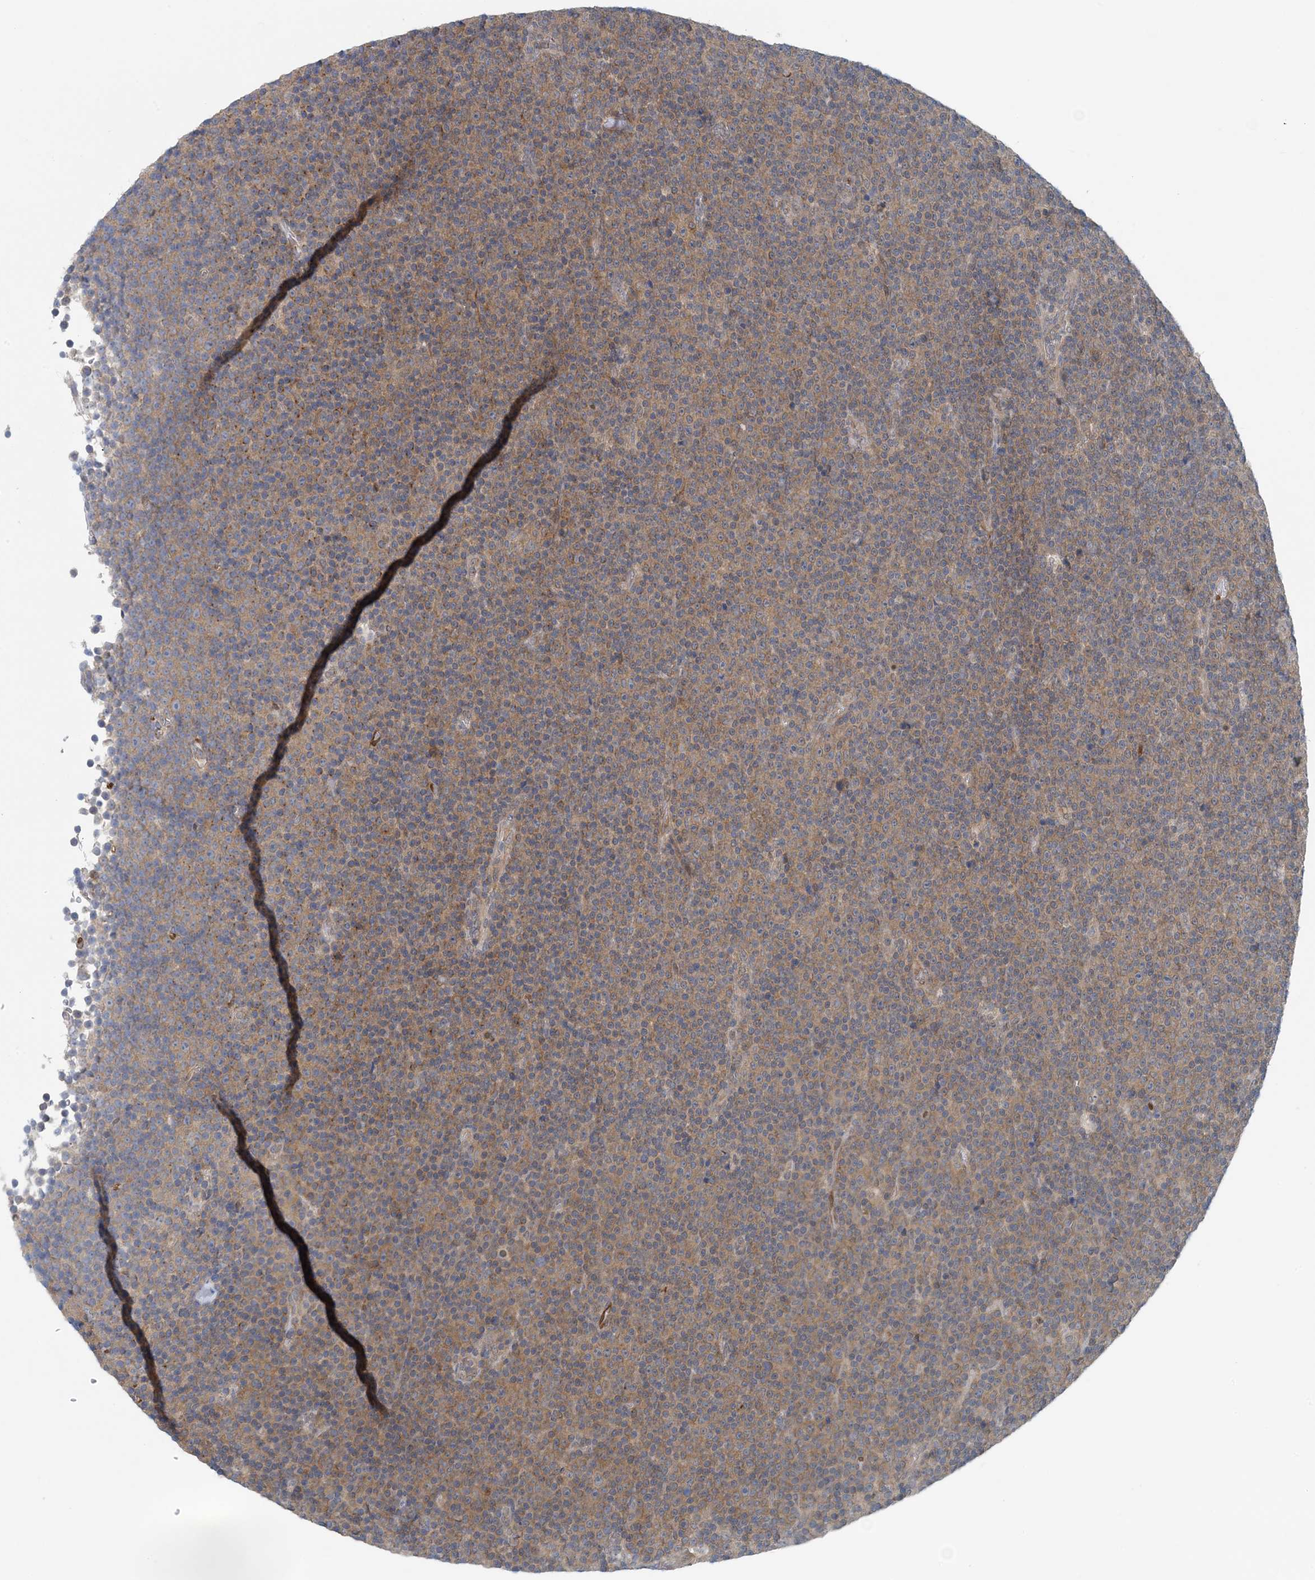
{"staining": {"intensity": "weak", "quantity": ">75%", "location": "cytoplasmic/membranous"}, "tissue": "lymphoma", "cell_type": "Tumor cells", "image_type": "cancer", "snomed": [{"axis": "morphology", "description": "Malignant lymphoma, non-Hodgkin's type, Low grade"}, {"axis": "topography", "description": "Lymph node"}], "caption": "Approximately >75% of tumor cells in lymphoma exhibit weak cytoplasmic/membranous protein expression as visualized by brown immunohistochemical staining.", "gene": "HIKESHI", "patient": {"sex": "female", "age": 67}}